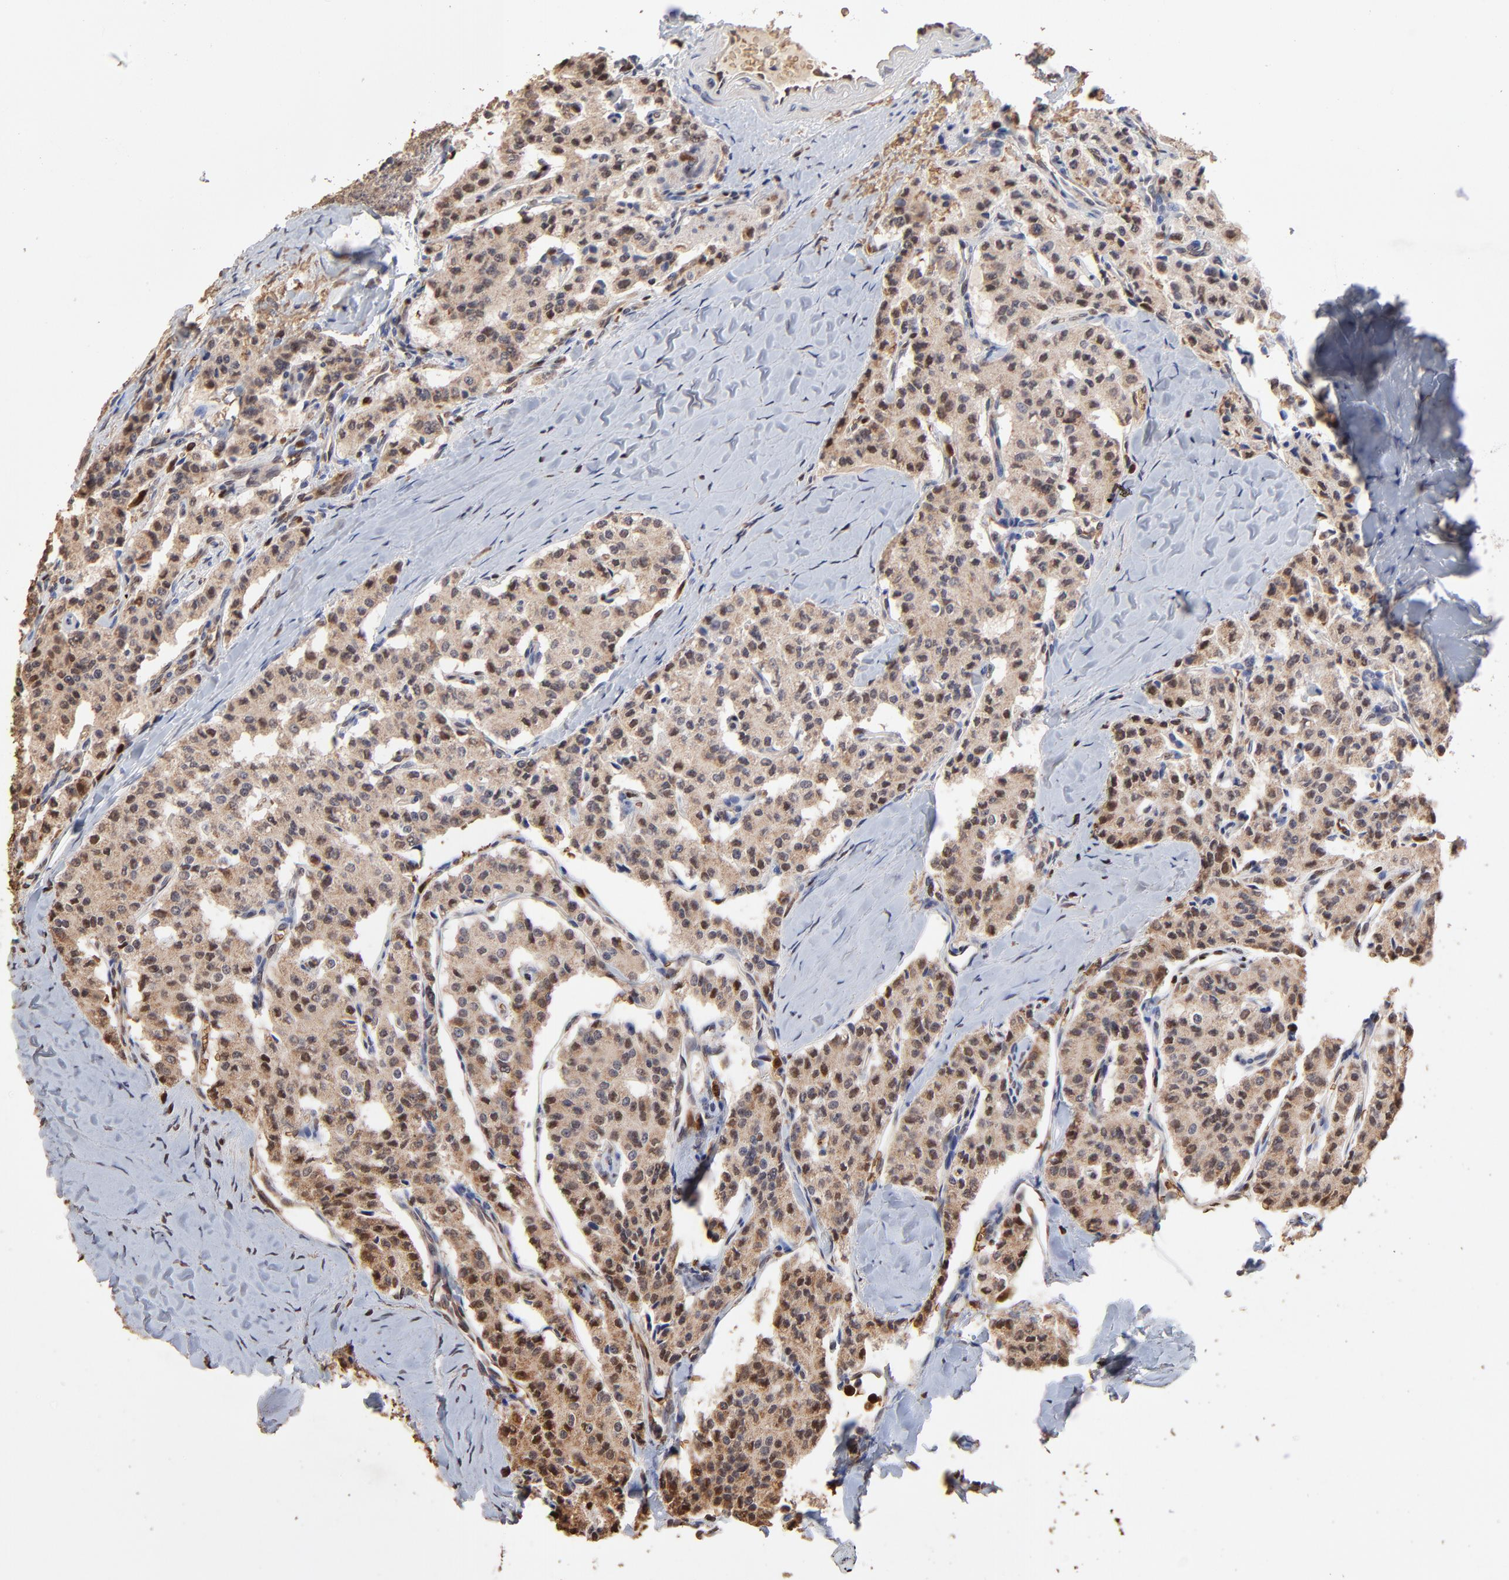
{"staining": {"intensity": "weak", "quantity": "25%-75%", "location": "cytoplasmic/membranous,nuclear"}, "tissue": "carcinoid", "cell_type": "Tumor cells", "image_type": "cancer", "snomed": [{"axis": "morphology", "description": "Carcinoid, malignant, NOS"}, {"axis": "topography", "description": "Bronchus"}], "caption": "About 25%-75% of tumor cells in human carcinoid display weak cytoplasmic/membranous and nuclear protein positivity as visualized by brown immunohistochemical staining.", "gene": "CASP1", "patient": {"sex": "male", "age": 55}}